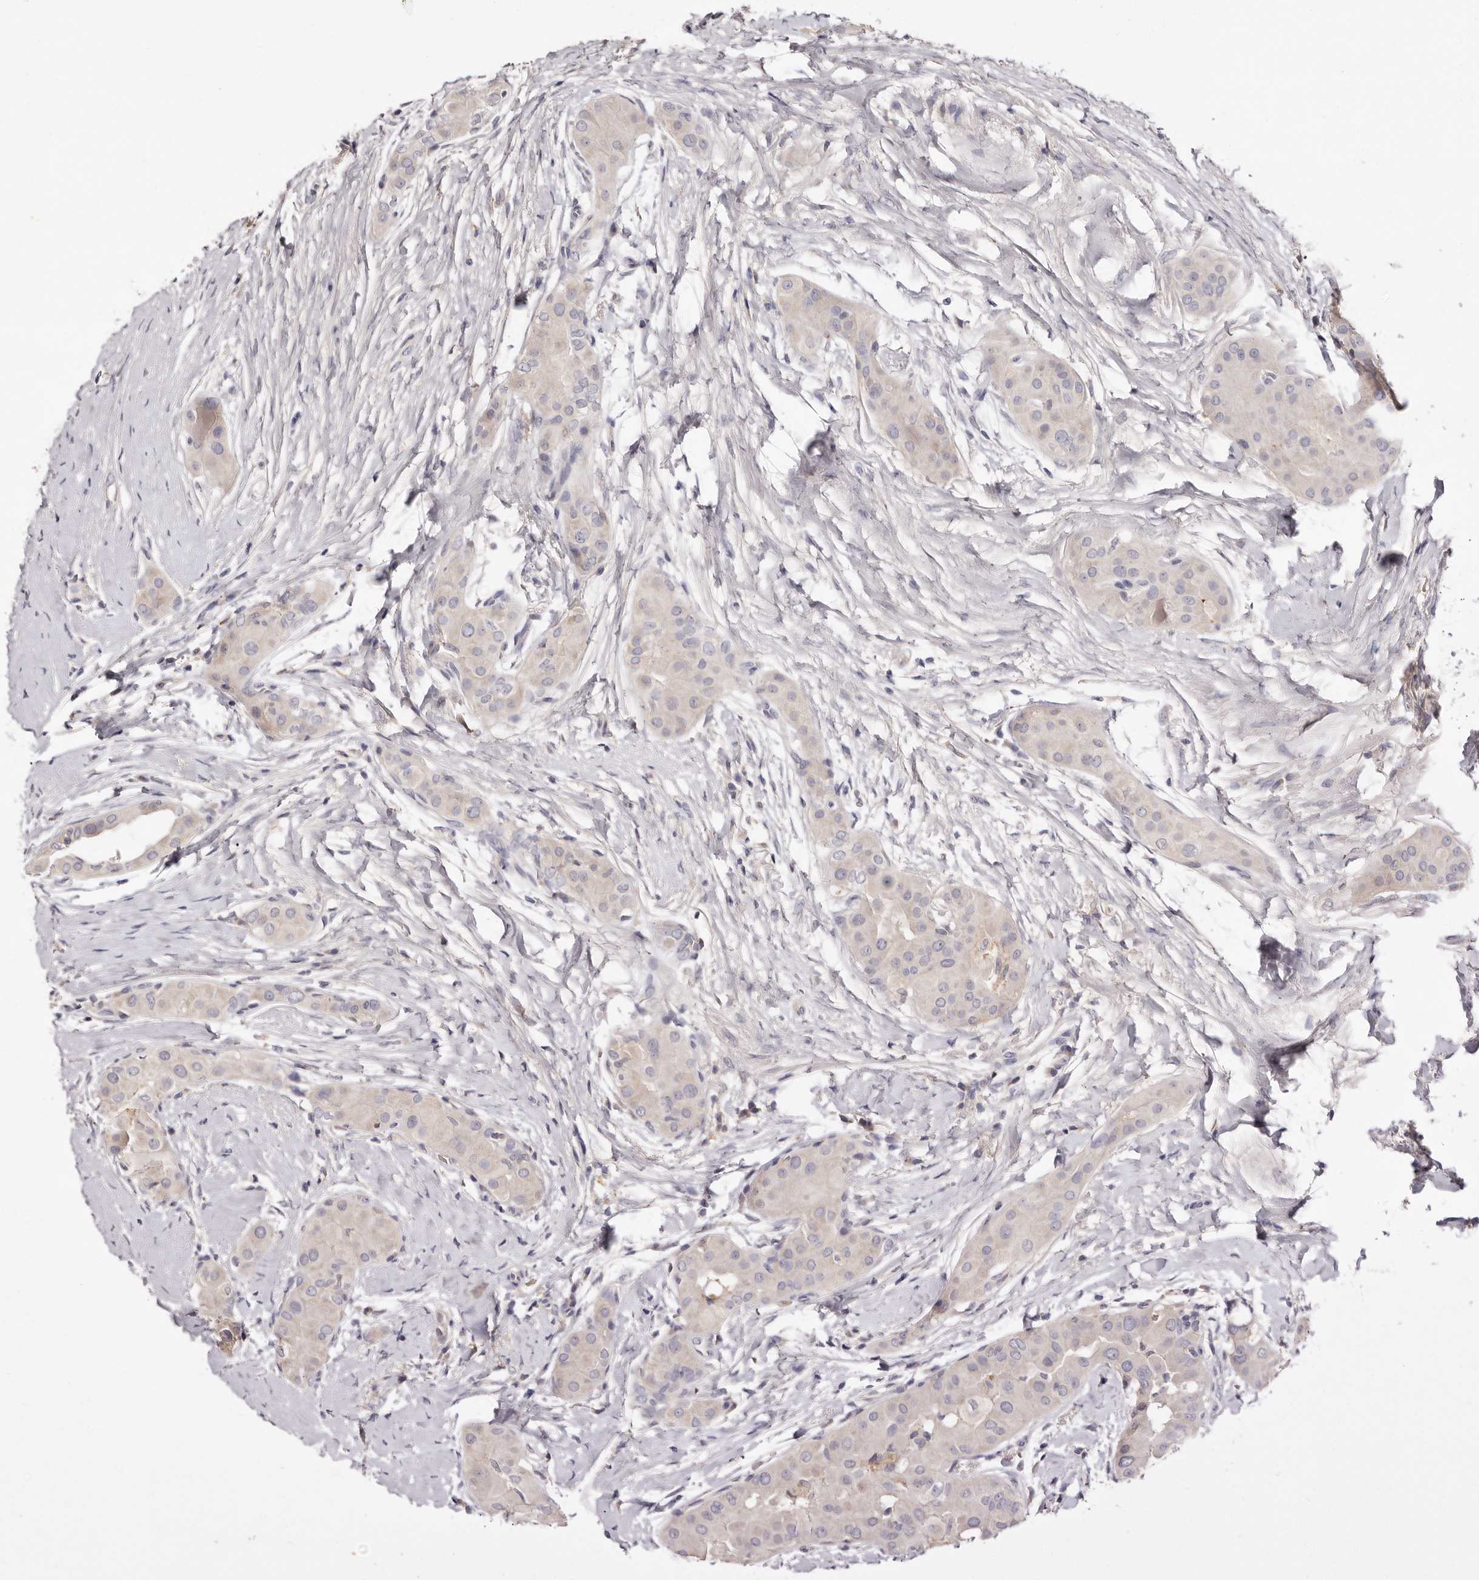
{"staining": {"intensity": "negative", "quantity": "none", "location": "none"}, "tissue": "thyroid cancer", "cell_type": "Tumor cells", "image_type": "cancer", "snomed": [{"axis": "morphology", "description": "Papillary adenocarcinoma, NOS"}, {"axis": "topography", "description": "Thyroid gland"}], "caption": "IHC of human thyroid papillary adenocarcinoma displays no staining in tumor cells. The staining is performed using DAB brown chromogen with nuclei counter-stained in using hematoxylin.", "gene": "LMLN", "patient": {"sex": "male", "age": 33}}